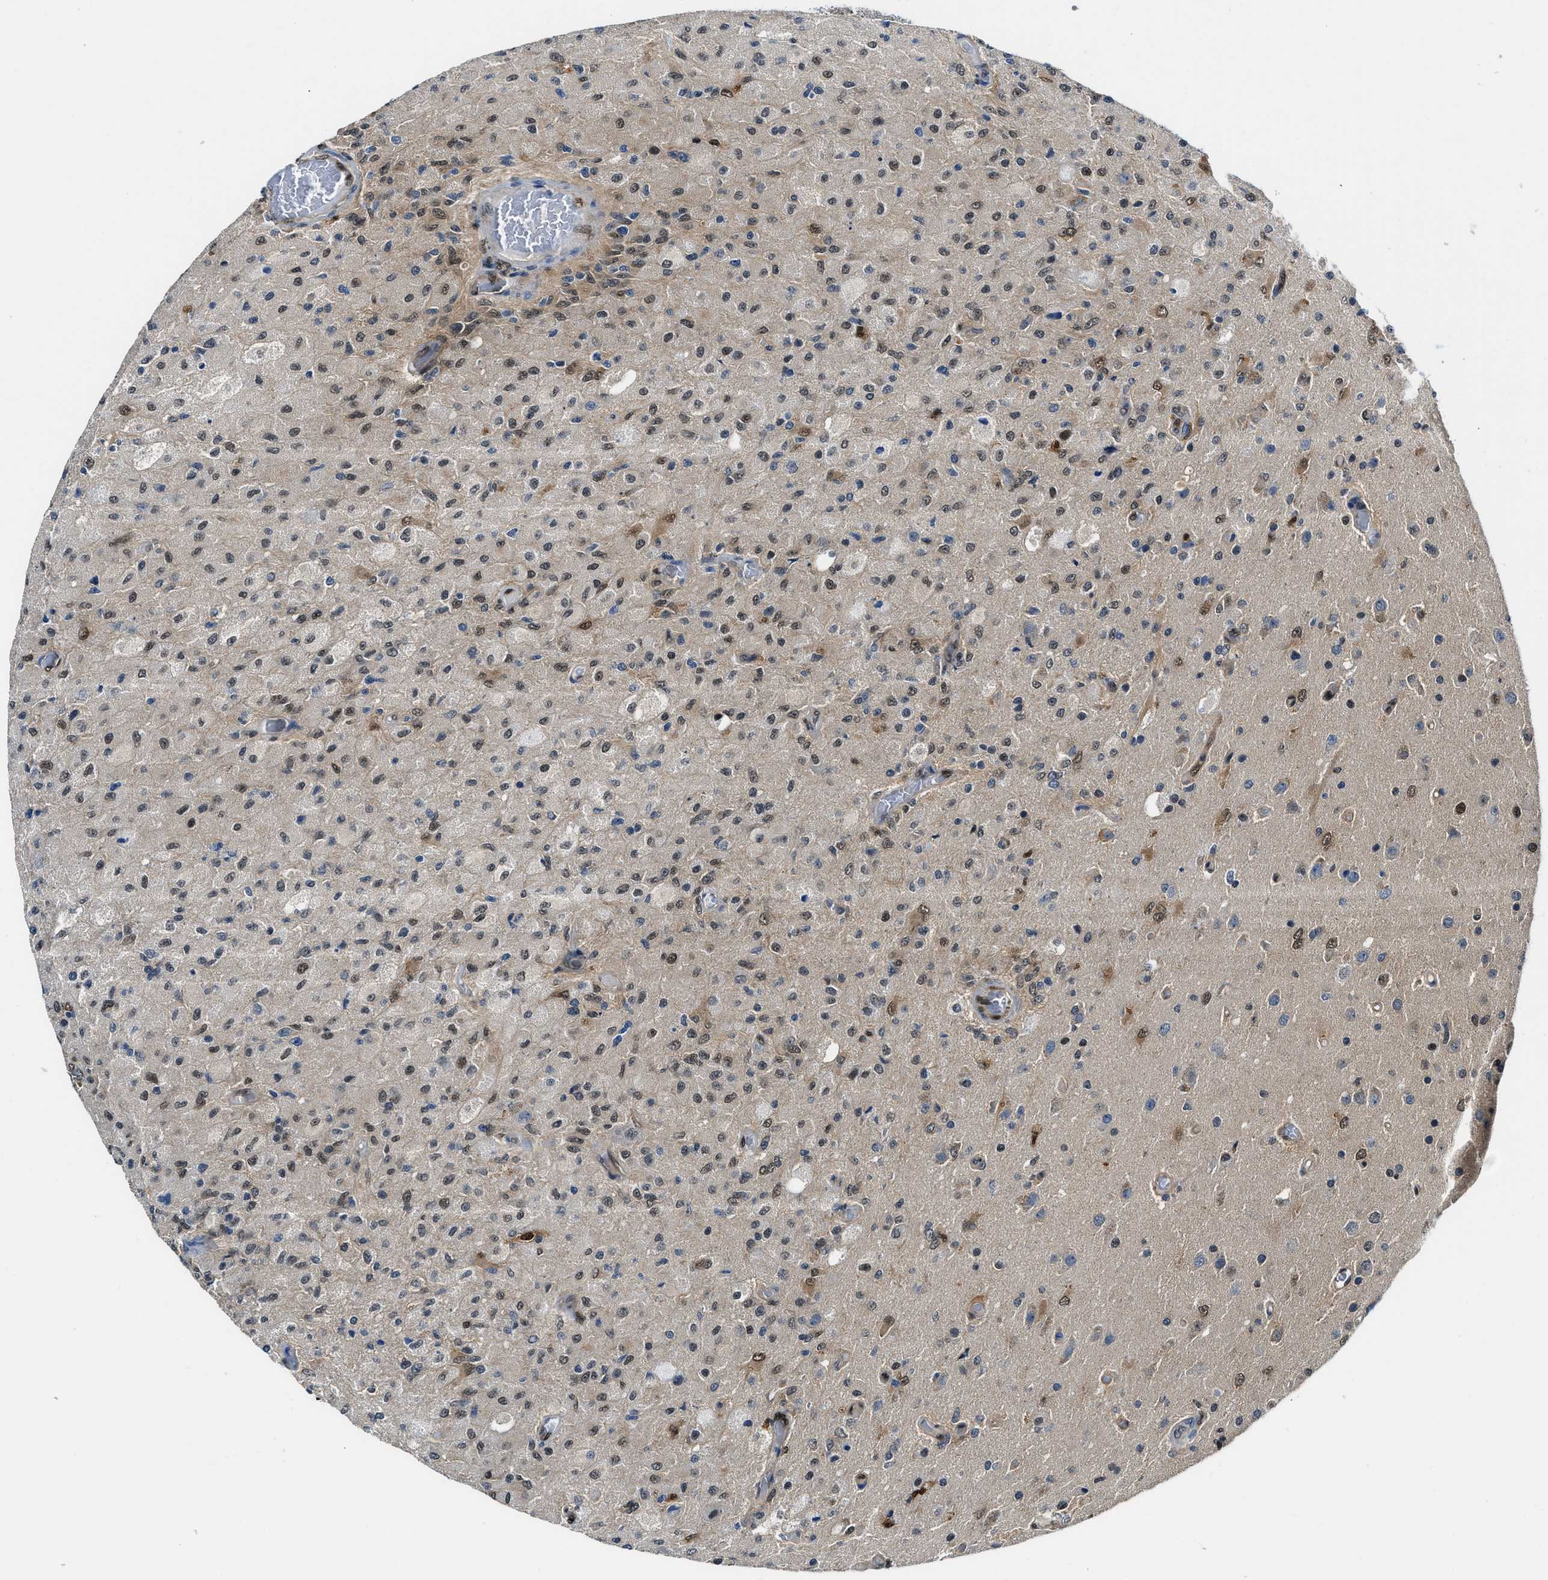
{"staining": {"intensity": "weak", "quantity": "25%-75%", "location": "nuclear"}, "tissue": "glioma", "cell_type": "Tumor cells", "image_type": "cancer", "snomed": [{"axis": "morphology", "description": "Normal tissue, NOS"}, {"axis": "morphology", "description": "Glioma, malignant, High grade"}, {"axis": "topography", "description": "Cerebral cortex"}], "caption": "A histopathology image of malignant glioma (high-grade) stained for a protein shows weak nuclear brown staining in tumor cells. Using DAB (3,3'-diaminobenzidine) (brown) and hematoxylin (blue) stains, captured at high magnification using brightfield microscopy.", "gene": "LTA4H", "patient": {"sex": "male", "age": 77}}